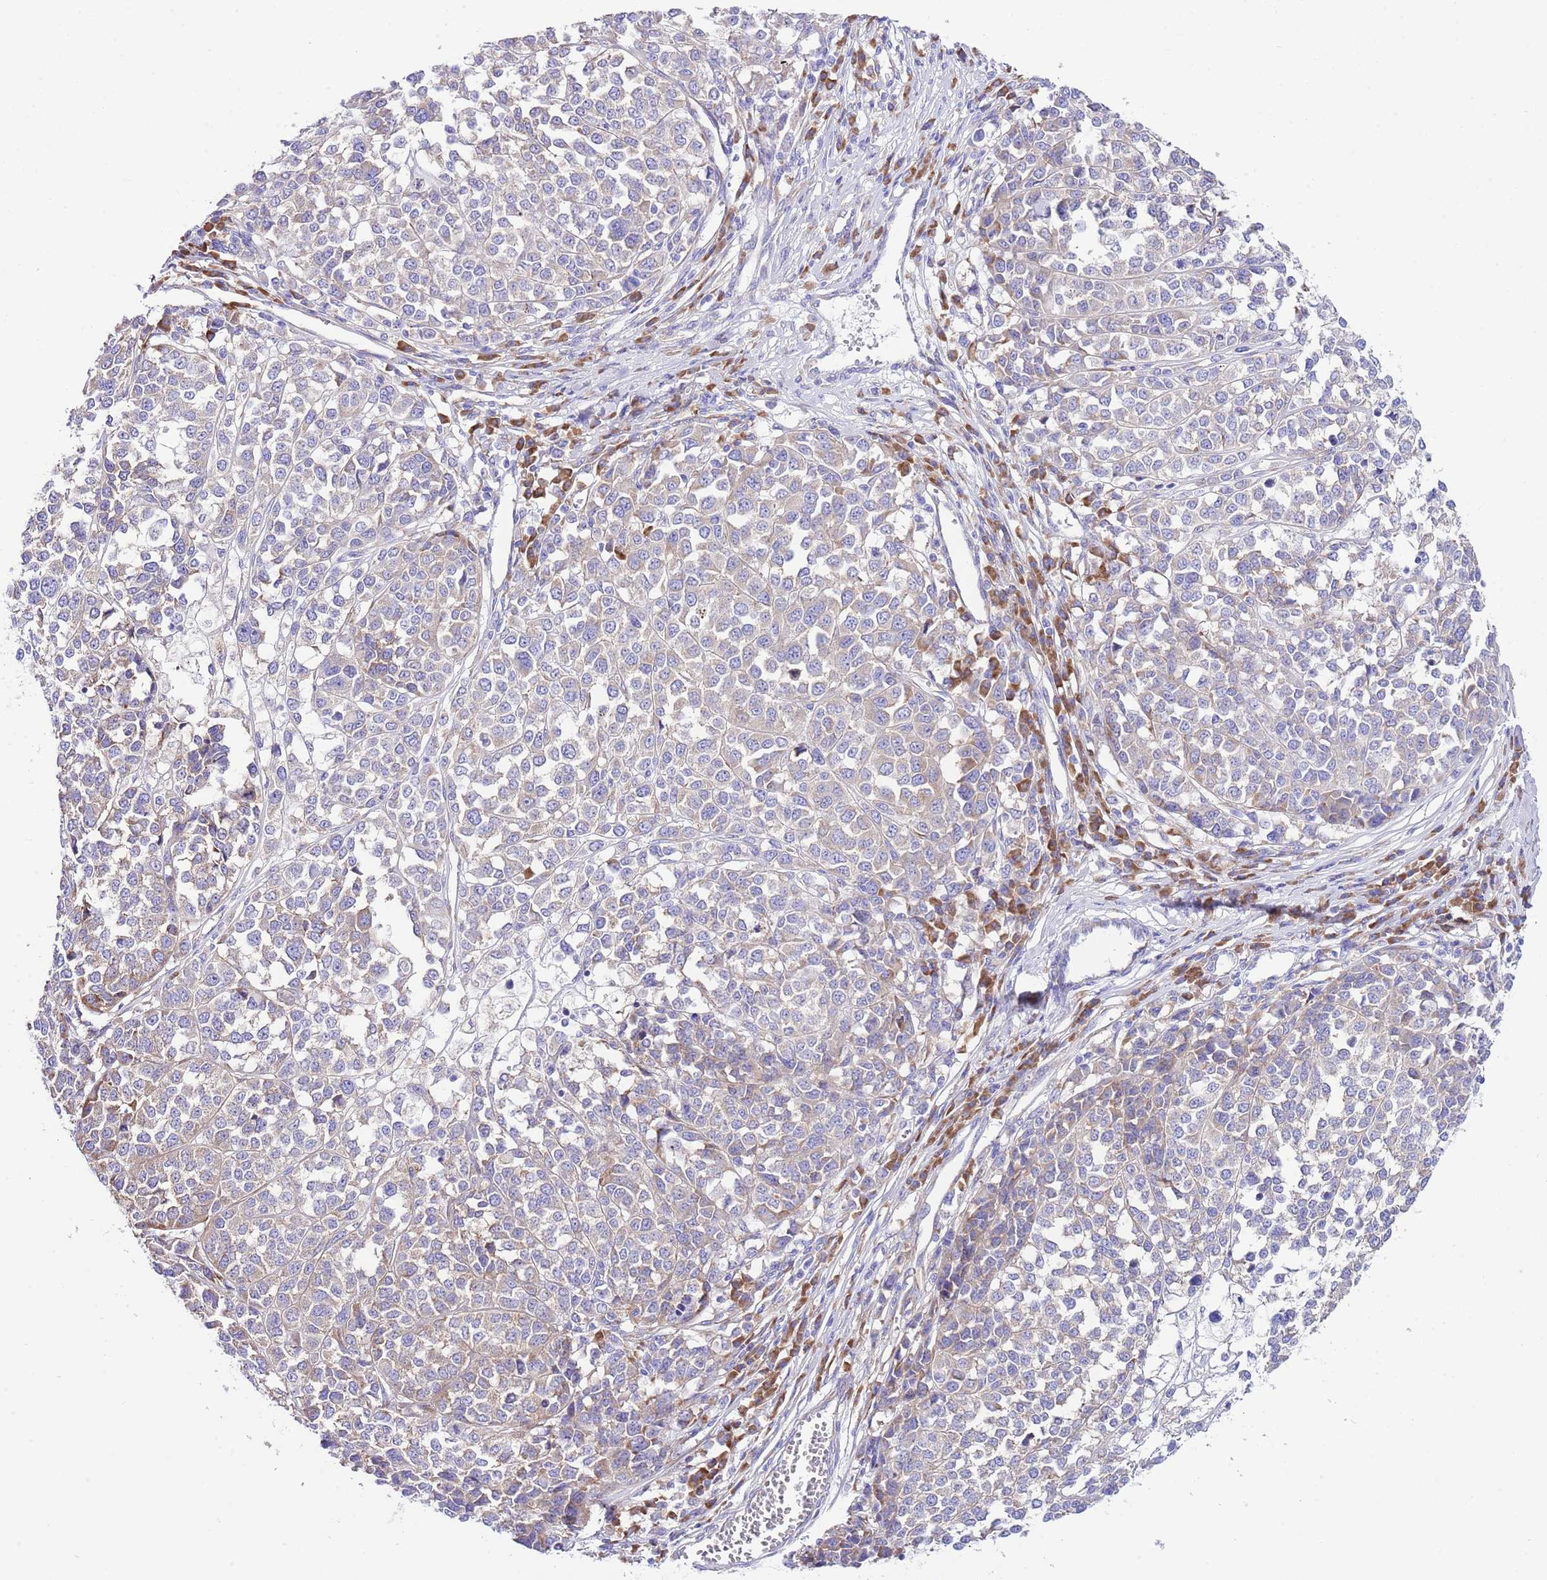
{"staining": {"intensity": "weak", "quantity": "25%-75%", "location": "cytoplasmic/membranous"}, "tissue": "melanoma", "cell_type": "Tumor cells", "image_type": "cancer", "snomed": [{"axis": "morphology", "description": "Malignant melanoma, Metastatic site"}, {"axis": "topography", "description": "Lymph node"}], "caption": "Immunohistochemical staining of malignant melanoma (metastatic site) reveals weak cytoplasmic/membranous protein positivity in approximately 25%-75% of tumor cells.", "gene": "RPS10", "patient": {"sex": "male", "age": 44}}